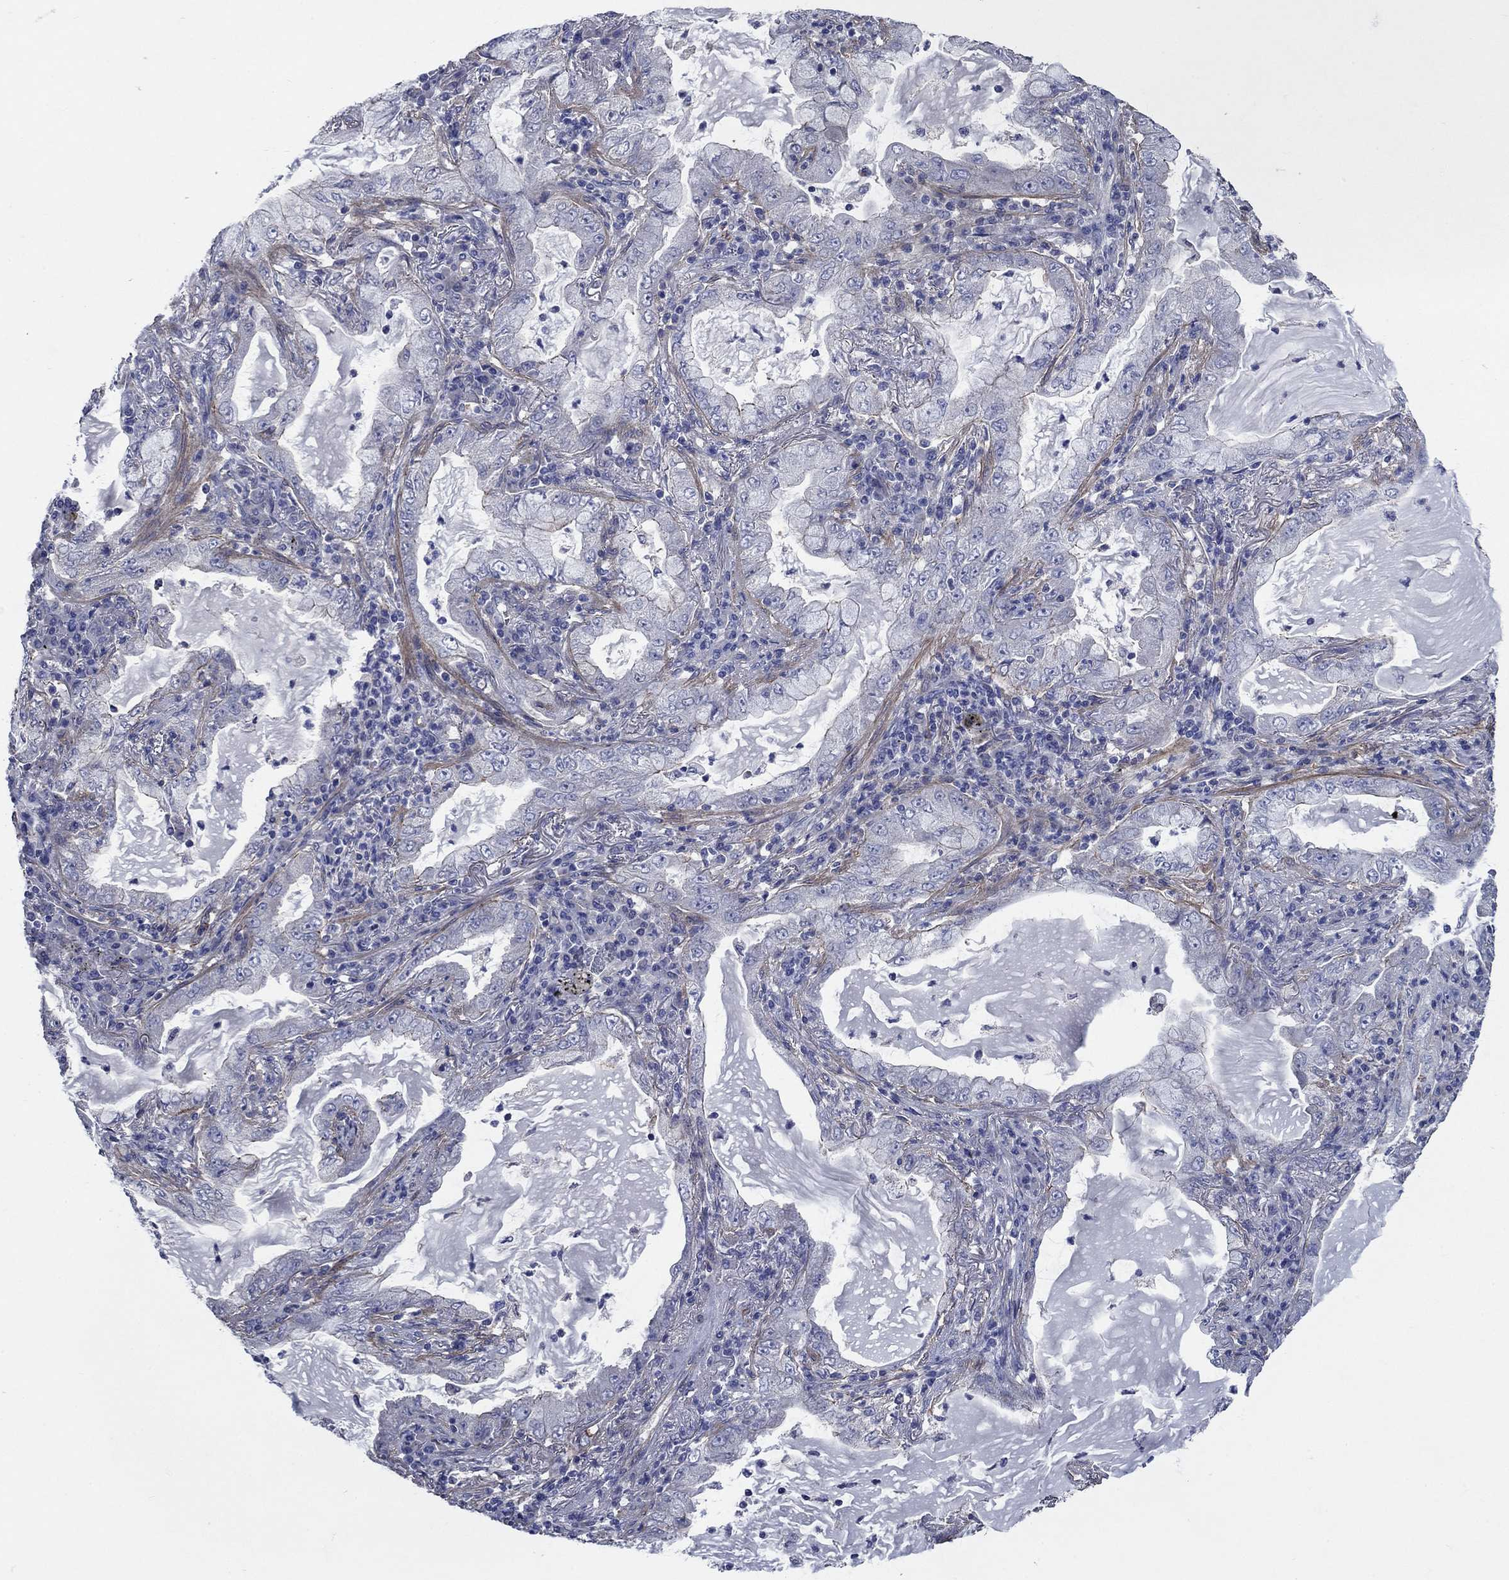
{"staining": {"intensity": "negative", "quantity": "none", "location": "none"}, "tissue": "lung cancer", "cell_type": "Tumor cells", "image_type": "cancer", "snomed": [{"axis": "morphology", "description": "Adenocarcinoma, NOS"}, {"axis": "topography", "description": "Lung"}], "caption": "This is an immunohistochemistry photomicrograph of lung adenocarcinoma. There is no expression in tumor cells.", "gene": "FLNC", "patient": {"sex": "female", "age": 73}}